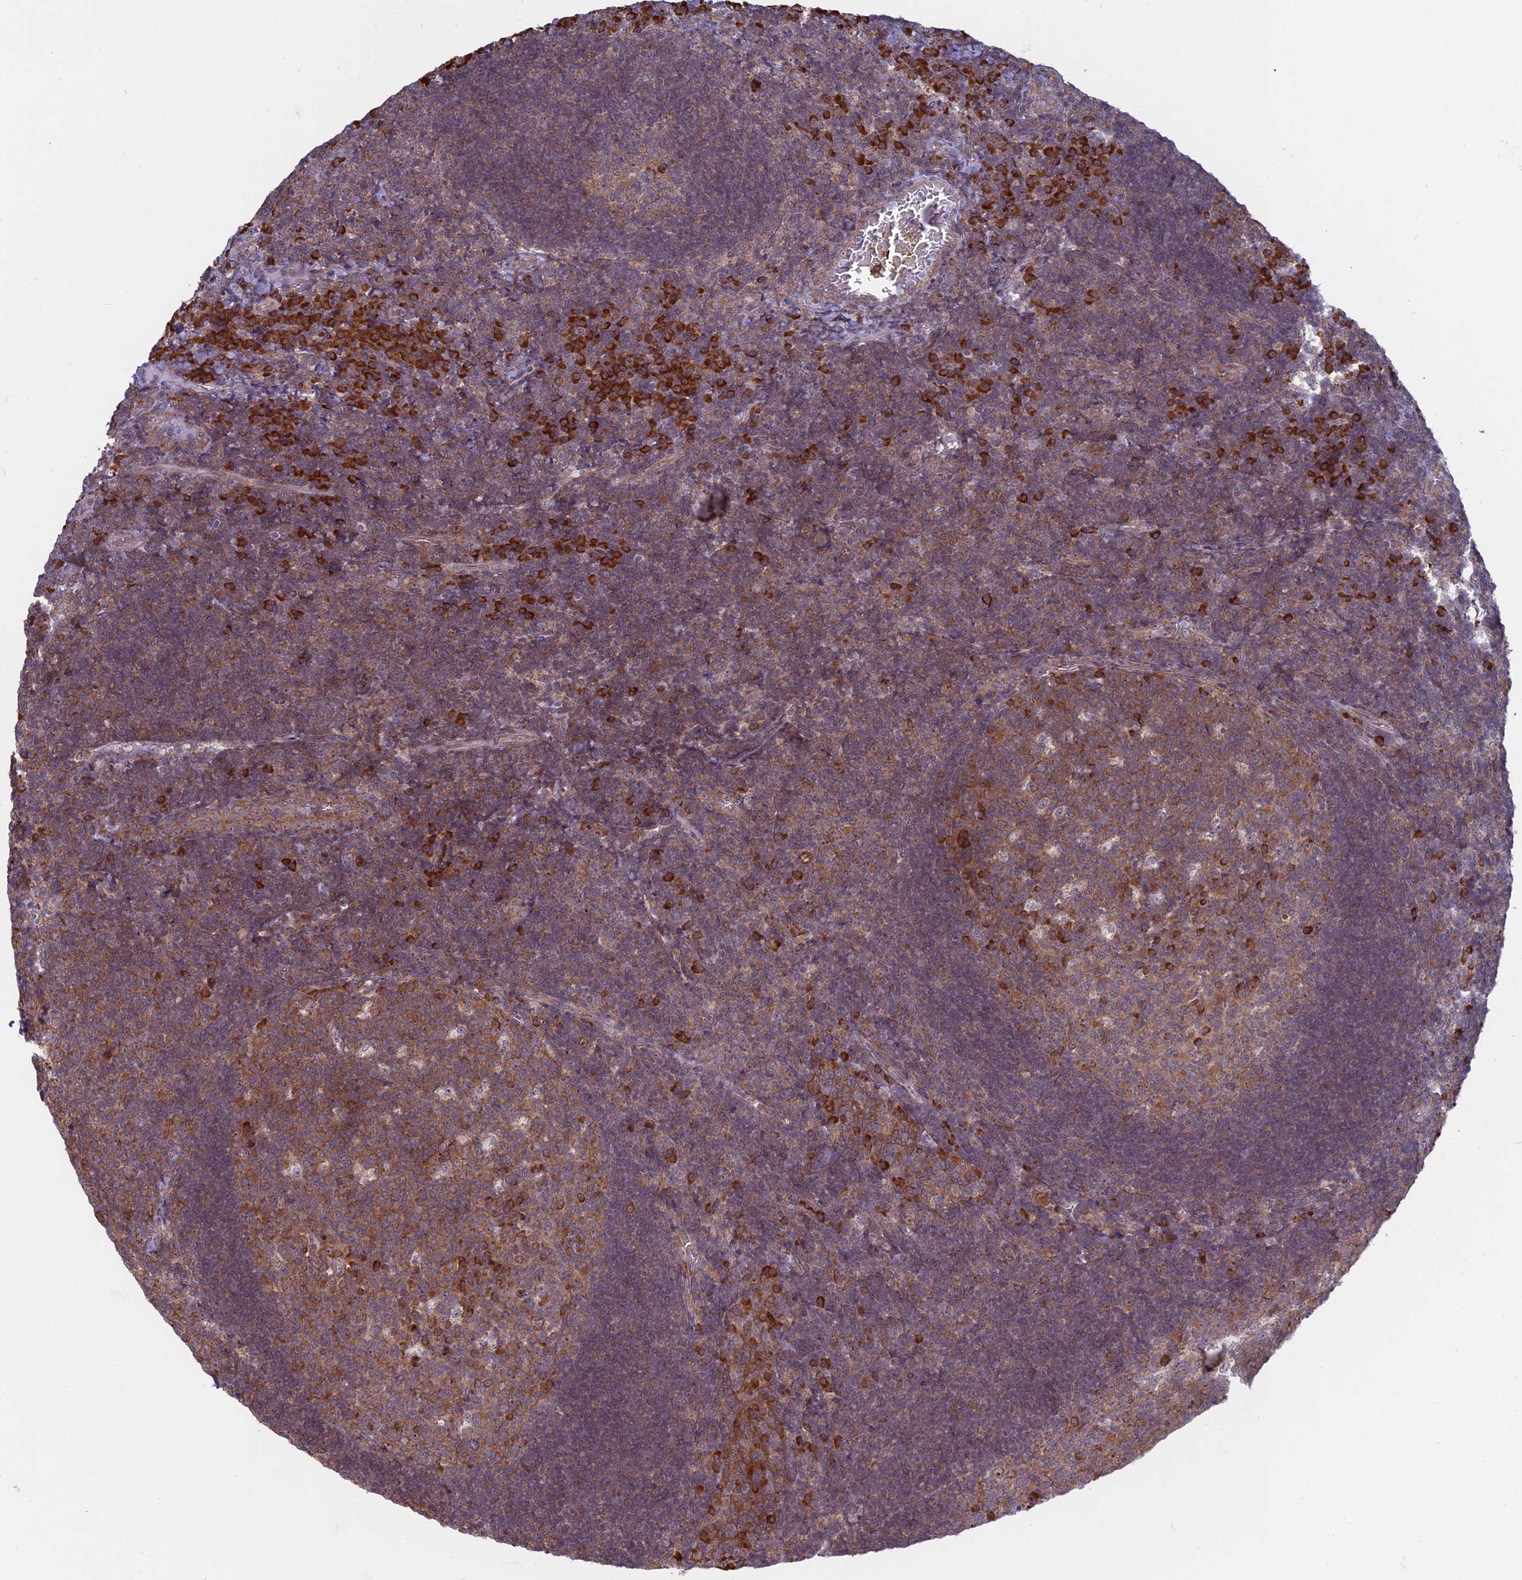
{"staining": {"intensity": "moderate", "quantity": "25%-75%", "location": "cytoplasmic/membranous"}, "tissue": "tonsil", "cell_type": "Germinal center cells", "image_type": "normal", "snomed": [{"axis": "morphology", "description": "Normal tissue, NOS"}, {"axis": "topography", "description": "Tonsil"}], "caption": "Moderate cytoplasmic/membranous staining is present in approximately 25%-75% of germinal center cells in benign tonsil.", "gene": "RPS19BP1", "patient": {"sex": "male", "age": 17}}